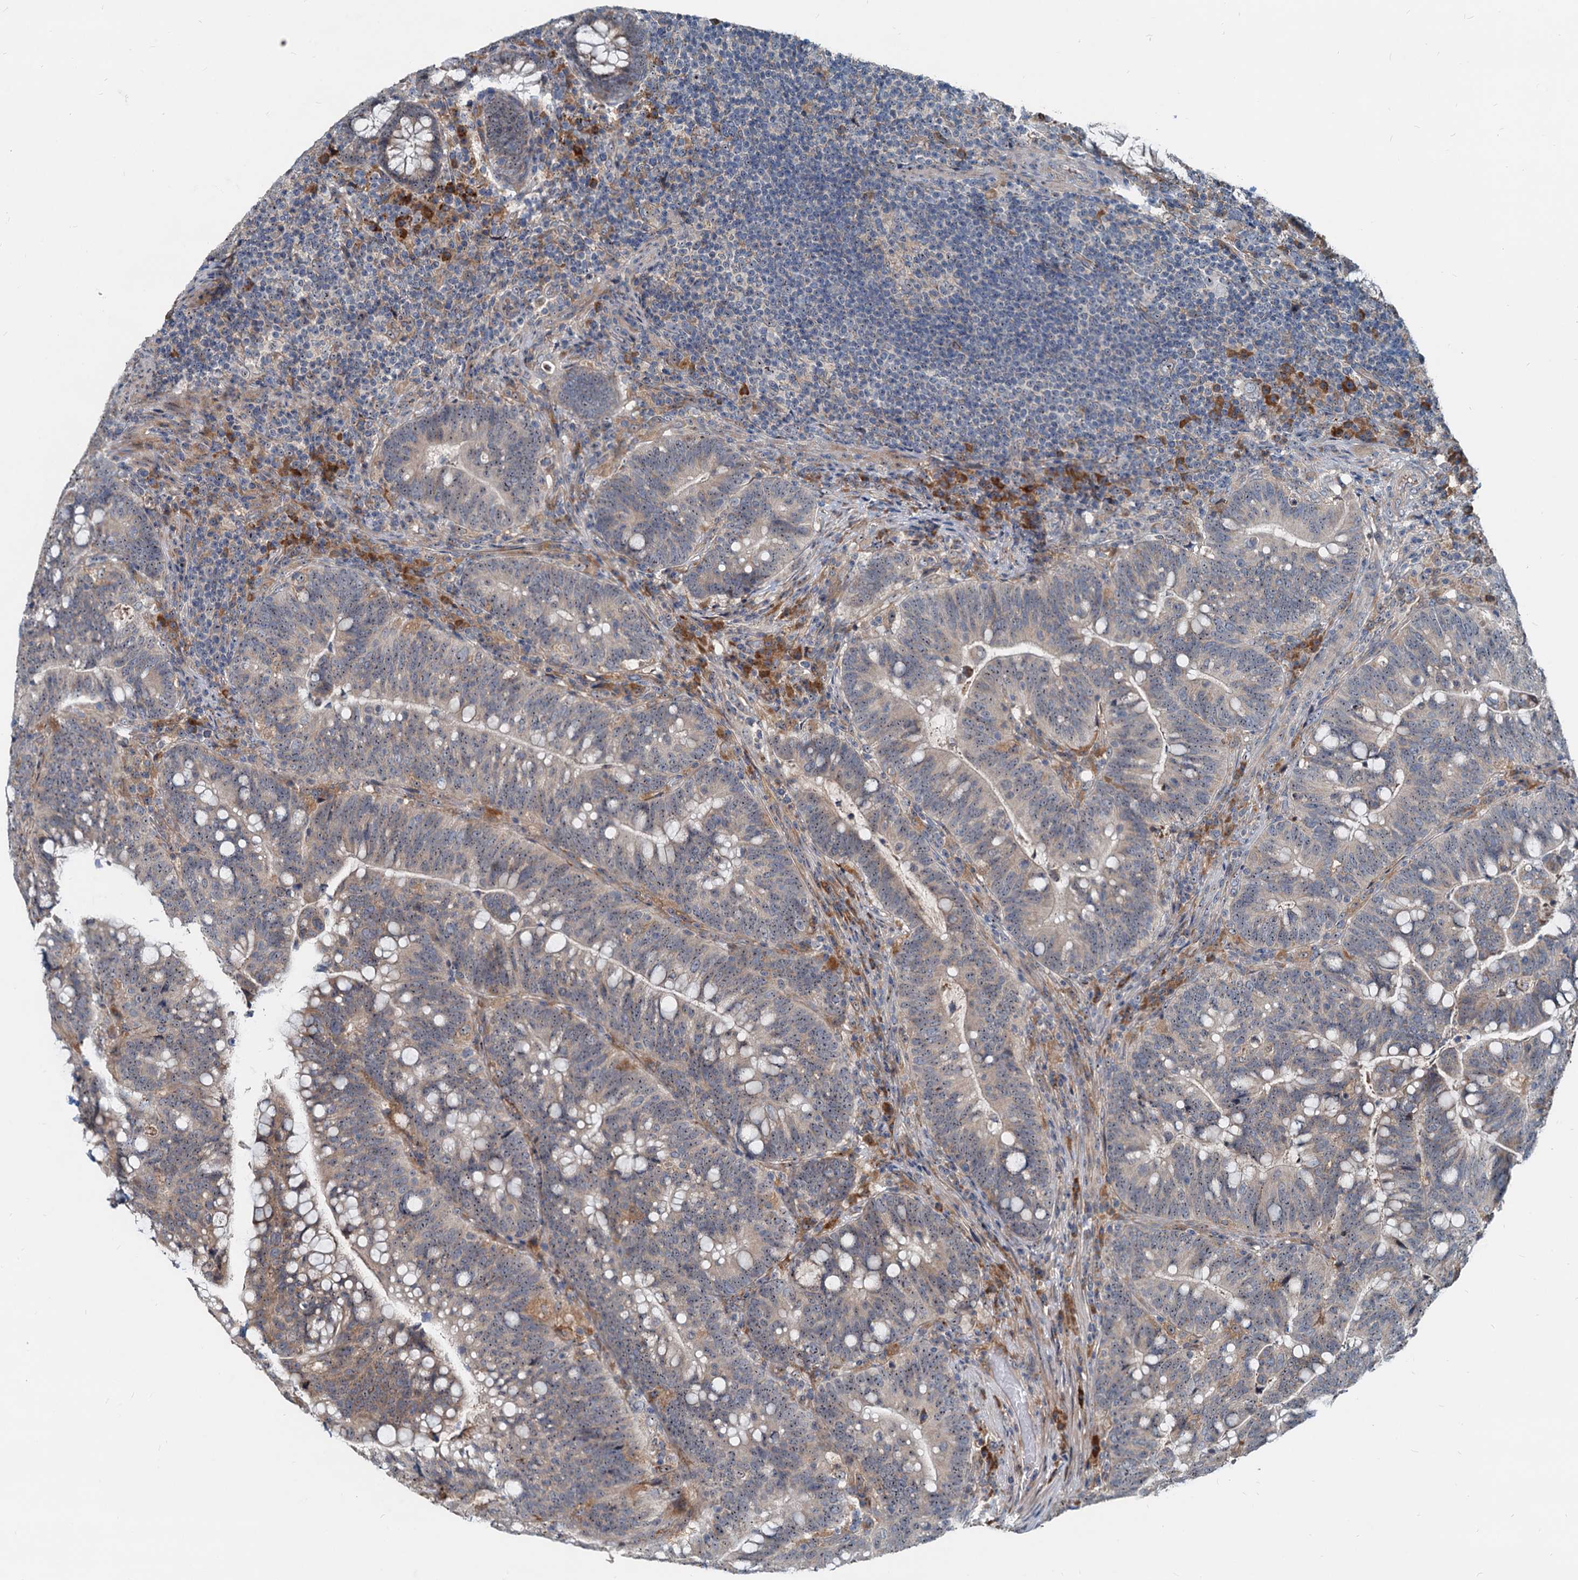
{"staining": {"intensity": "moderate", "quantity": "25%-75%", "location": "cytoplasmic/membranous"}, "tissue": "colorectal cancer", "cell_type": "Tumor cells", "image_type": "cancer", "snomed": [{"axis": "morphology", "description": "Normal tissue, NOS"}, {"axis": "morphology", "description": "Adenocarcinoma, NOS"}, {"axis": "topography", "description": "Colon"}], "caption": "This is an image of IHC staining of colorectal adenocarcinoma, which shows moderate expression in the cytoplasmic/membranous of tumor cells.", "gene": "RGS7BP", "patient": {"sex": "female", "age": 66}}